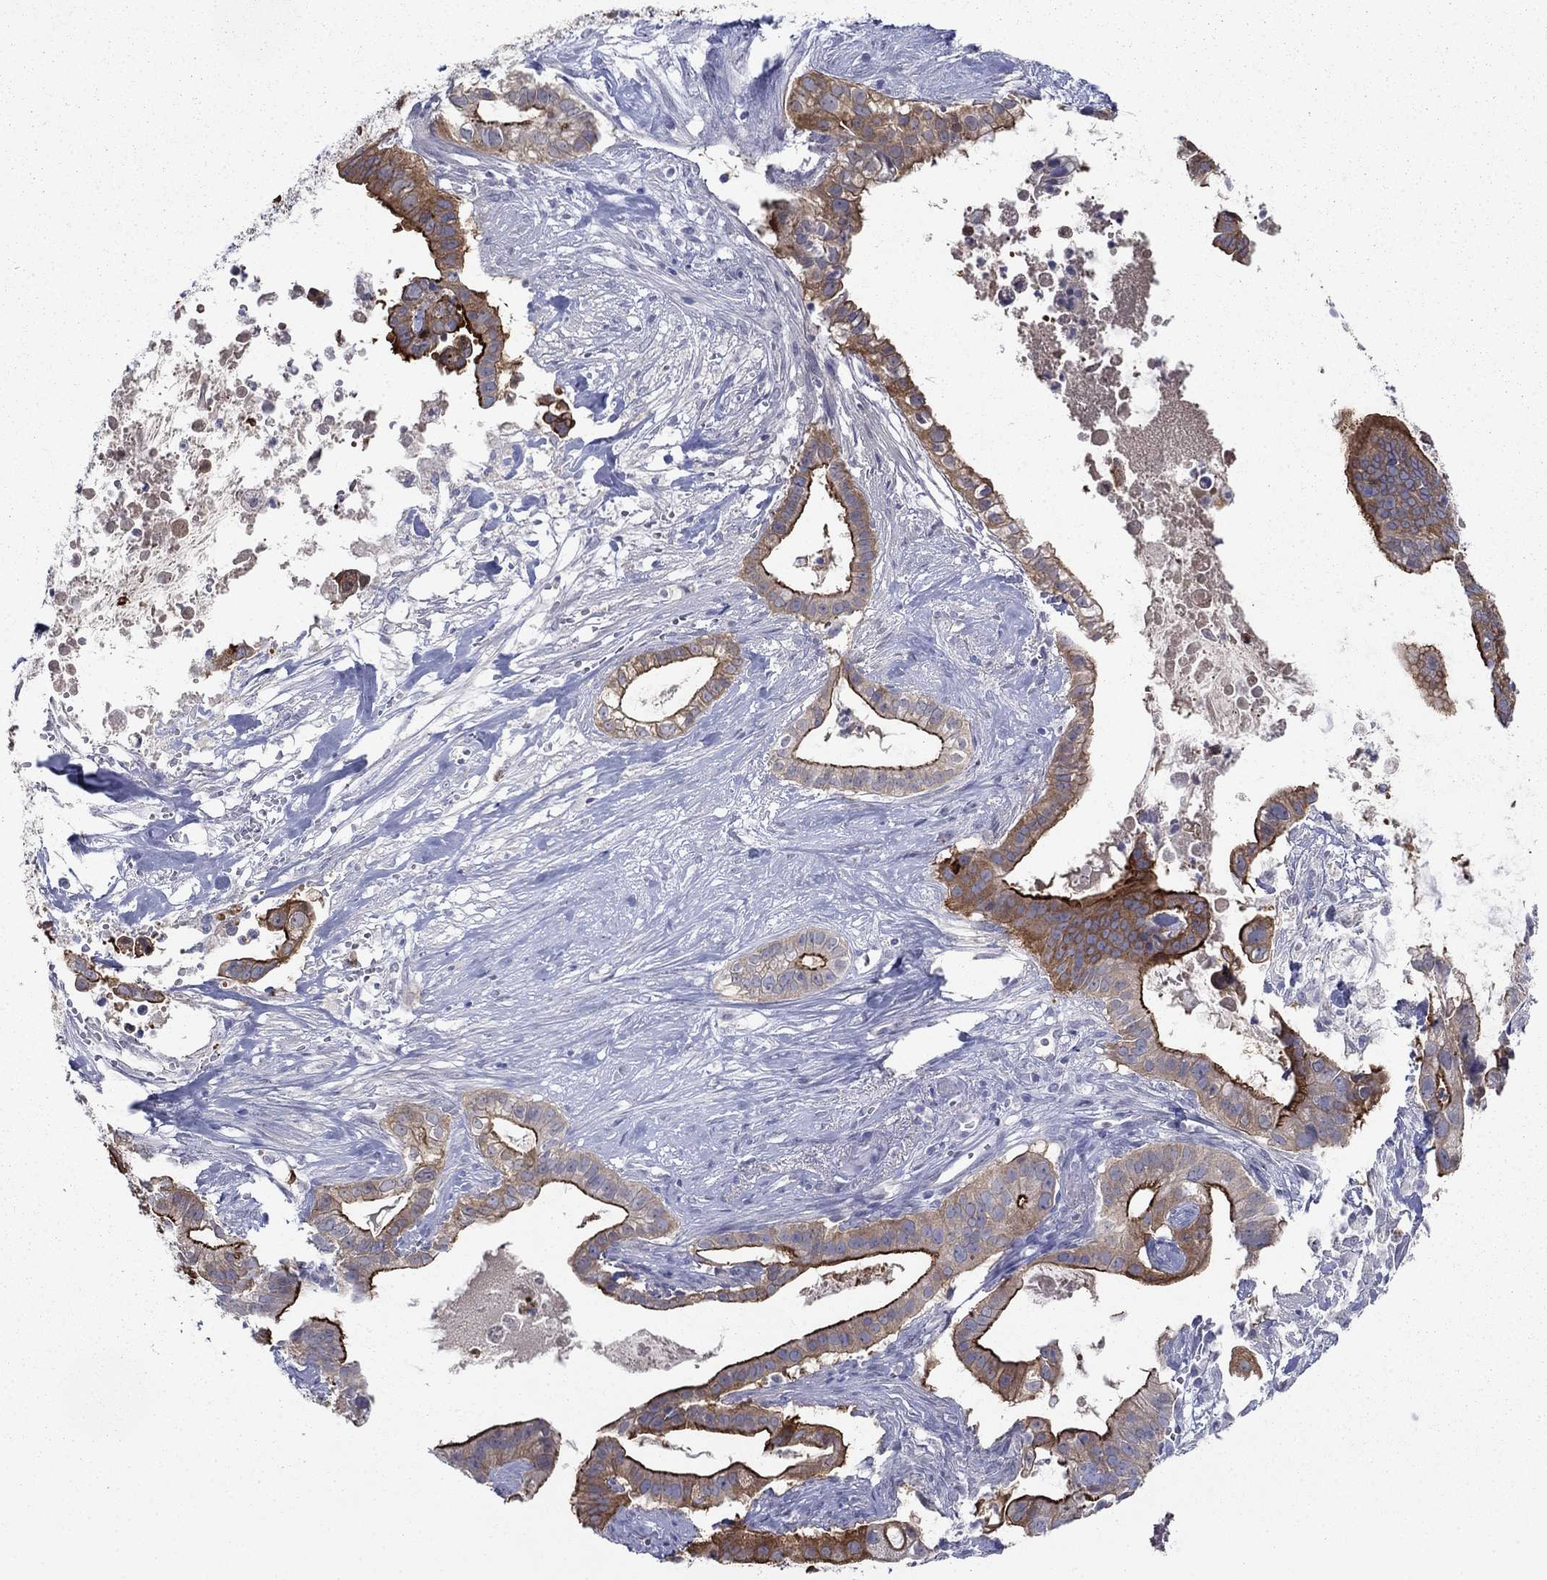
{"staining": {"intensity": "strong", "quantity": ">75%", "location": "cytoplasmic/membranous"}, "tissue": "pancreatic cancer", "cell_type": "Tumor cells", "image_type": "cancer", "snomed": [{"axis": "morphology", "description": "Adenocarcinoma, NOS"}, {"axis": "topography", "description": "Pancreas"}], "caption": "Strong cytoplasmic/membranous expression is seen in approximately >75% of tumor cells in pancreatic cancer (adenocarcinoma).", "gene": "PLS1", "patient": {"sex": "male", "age": 61}}